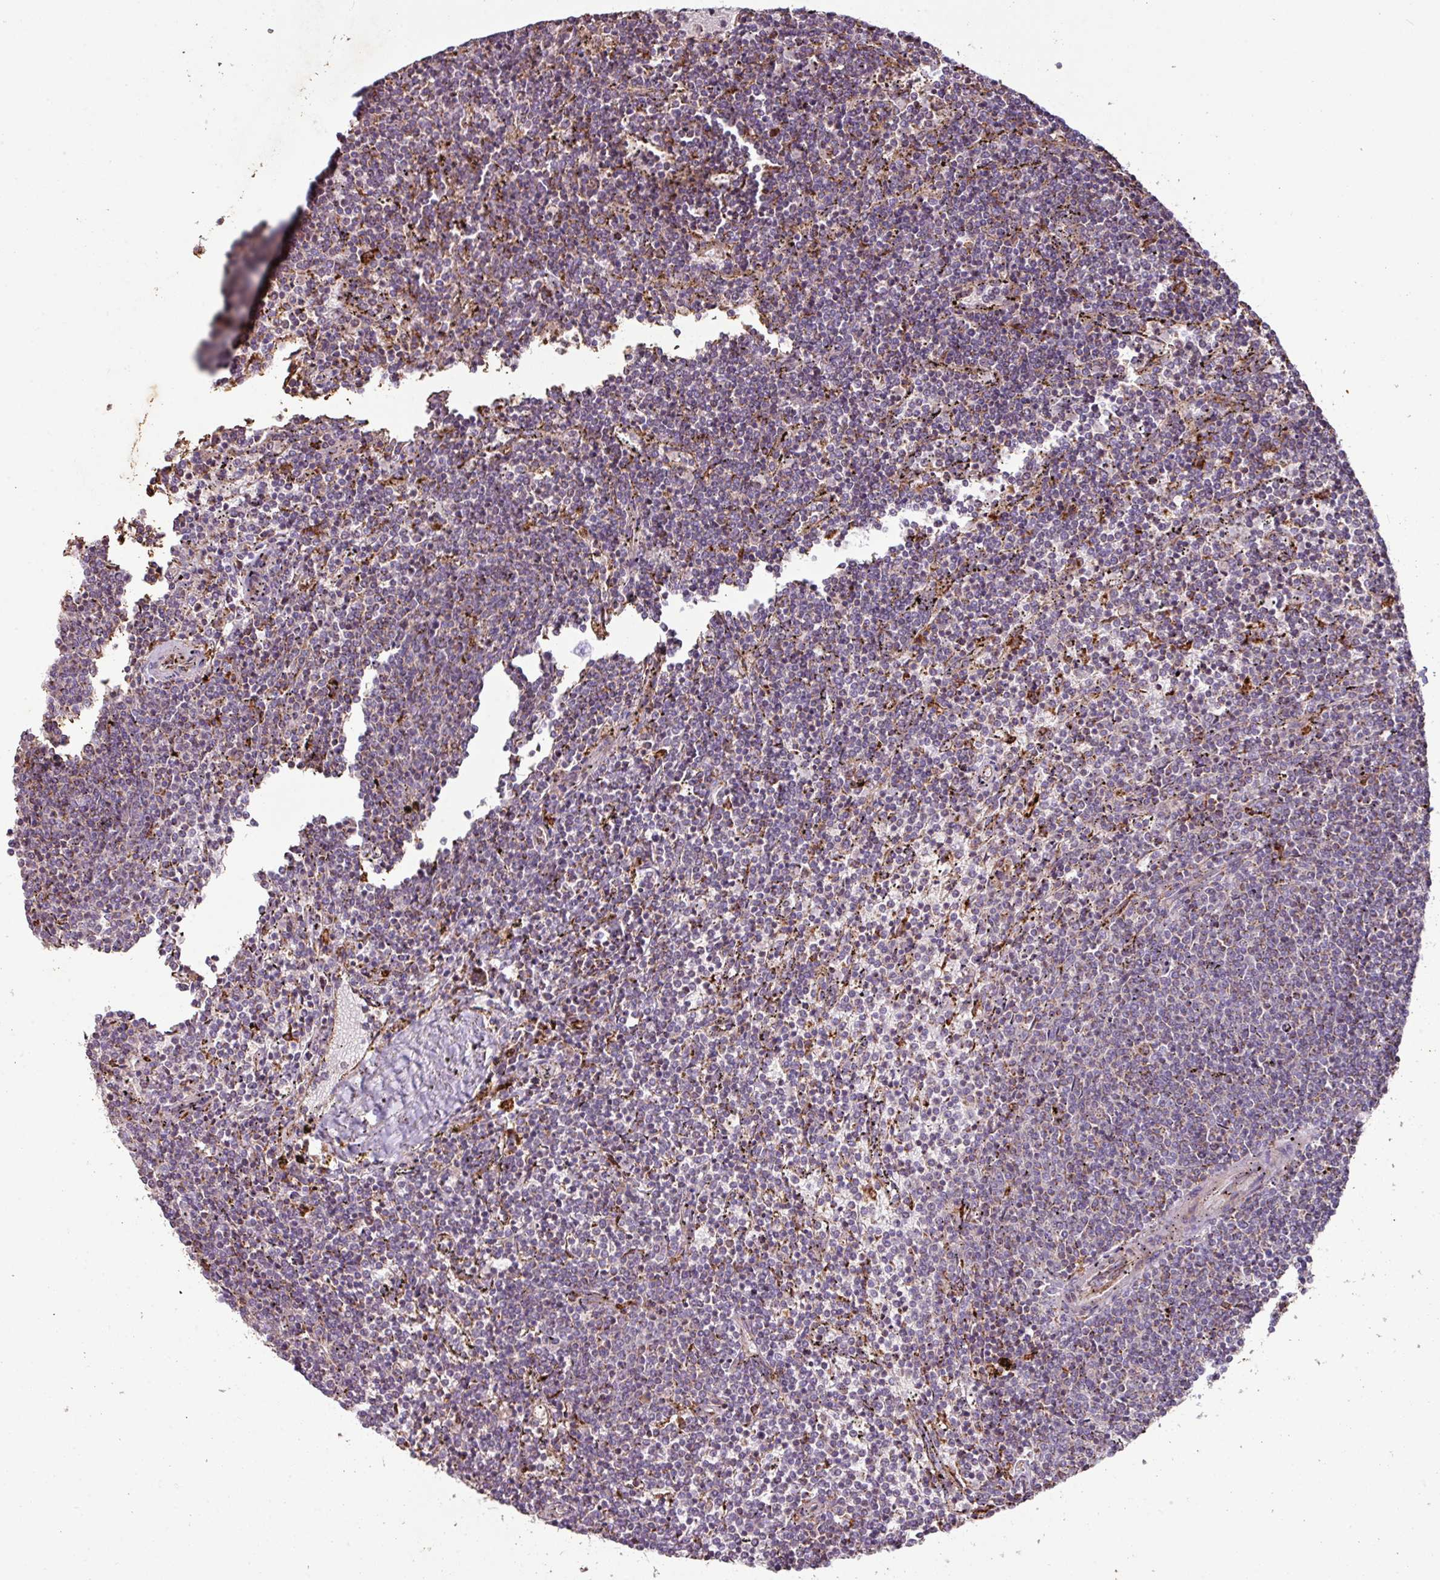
{"staining": {"intensity": "negative", "quantity": "none", "location": "none"}, "tissue": "lymphoma", "cell_type": "Tumor cells", "image_type": "cancer", "snomed": [{"axis": "morphology", "description": "Malignant lymphoma, non-Hodgkin's type, Low grade"}, {"axis": "topography", "description": "Spleen"}], "caption": "Tumor cells are negative for protein expression in human low-grade malignant lymphoma, non-Hodgkin's type. The staining is performed using DAB (3,3'-diaminobenzidine) brown chromogen with nuclei counter-stained in using hematoxylin.", "gene": "SQOR", "patient": {"sex": "female", "age": 50}}